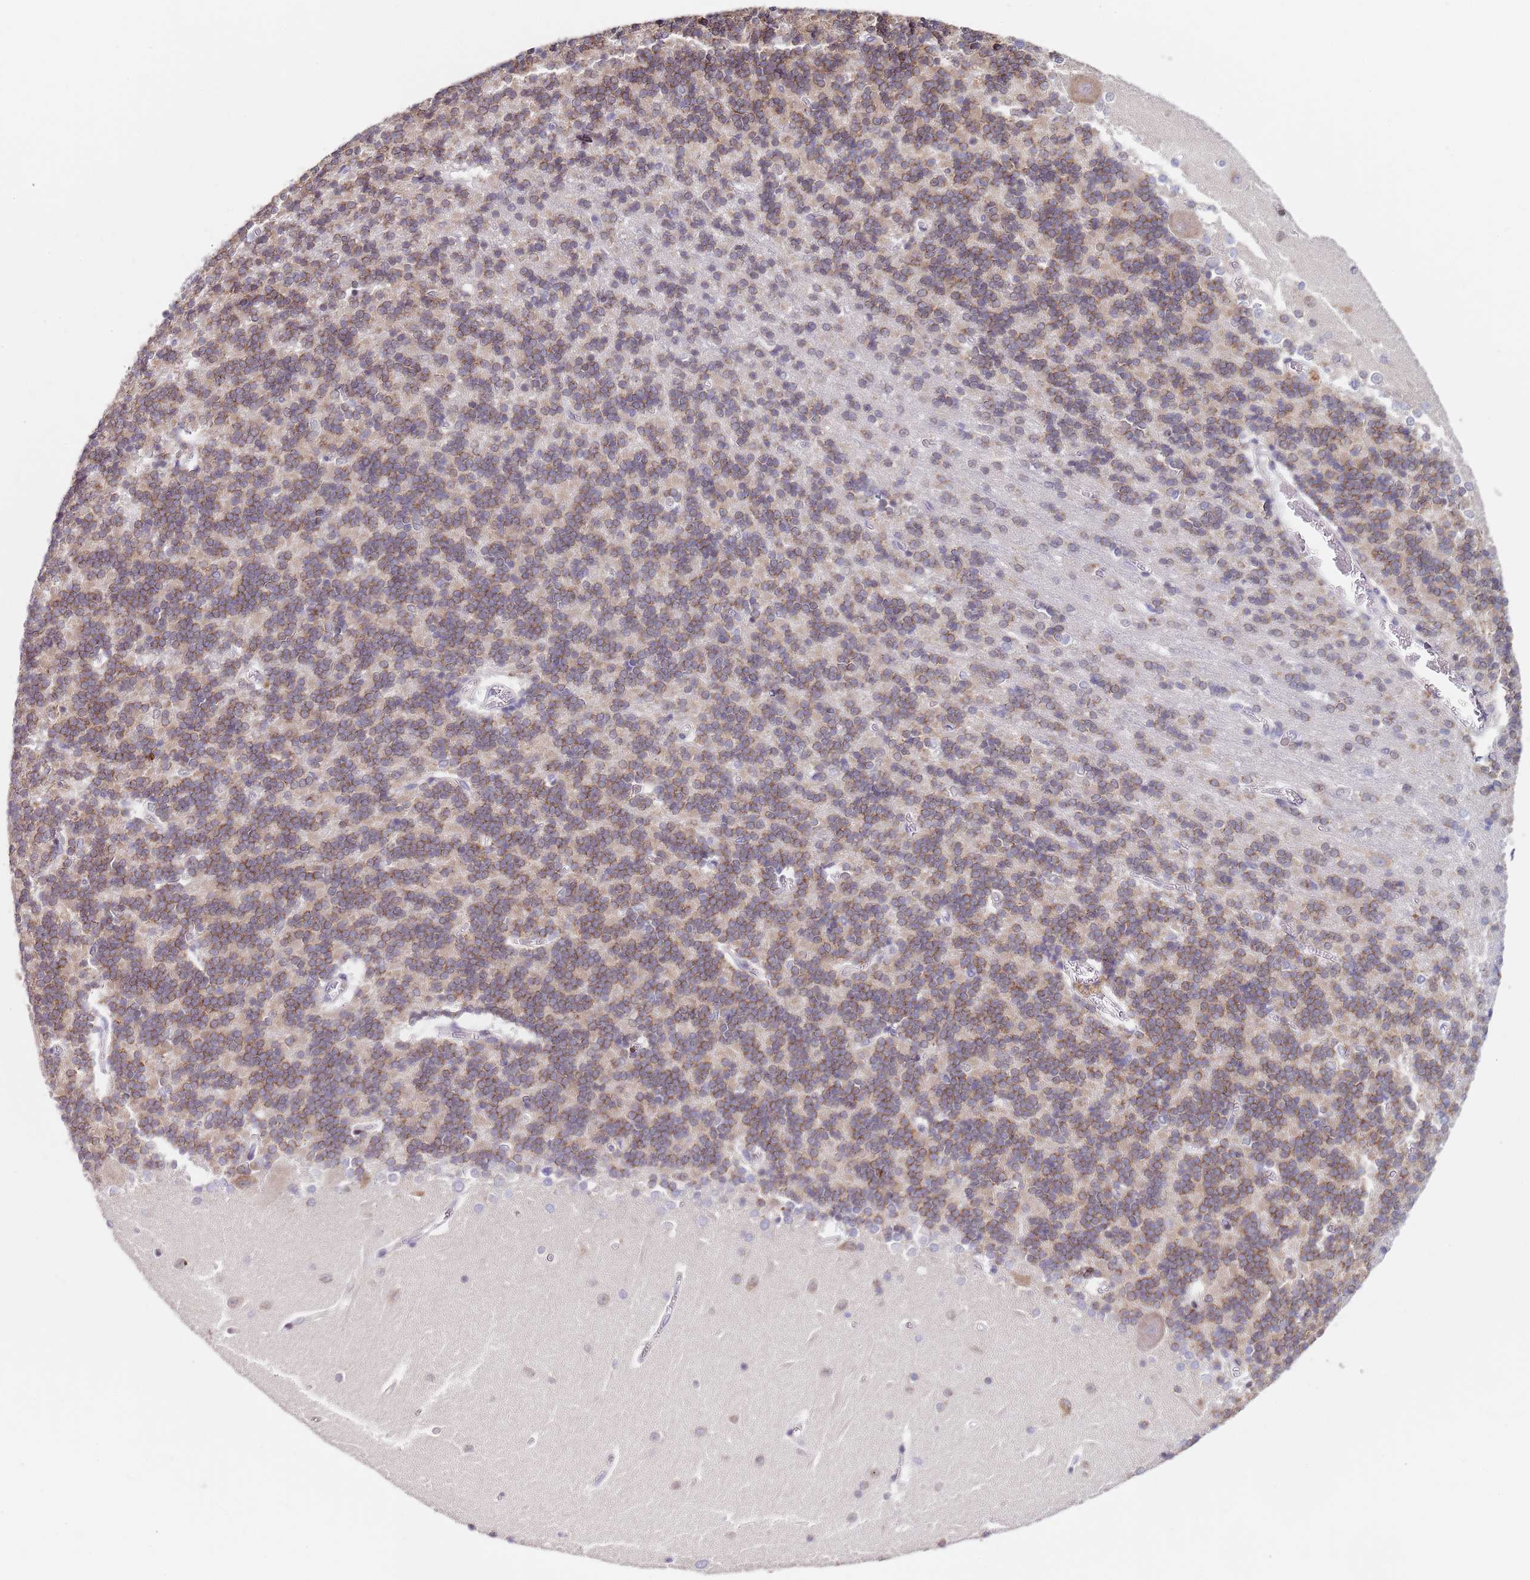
{"staining": {"intensity": "moderate", "quantity": "25%-75%", "location": "cytoplasmic/membranous"}, "tissue": "cerebellum", "cell_type": "Cells in granular layer", "image_type": "normal", "snomed": [{"axis": "morphology", "description": "Normal tissue, NOS"}, {"axis": "topography", "description": "Cerebellum"}], "caption": "The image displays a brown stain indicating the presence of a protein in the cytoplasmic/membranous of cells in granular layer in cerebellum.", "gene": "TBC1D9", "patient": {"sex": "male", "age": 37}}